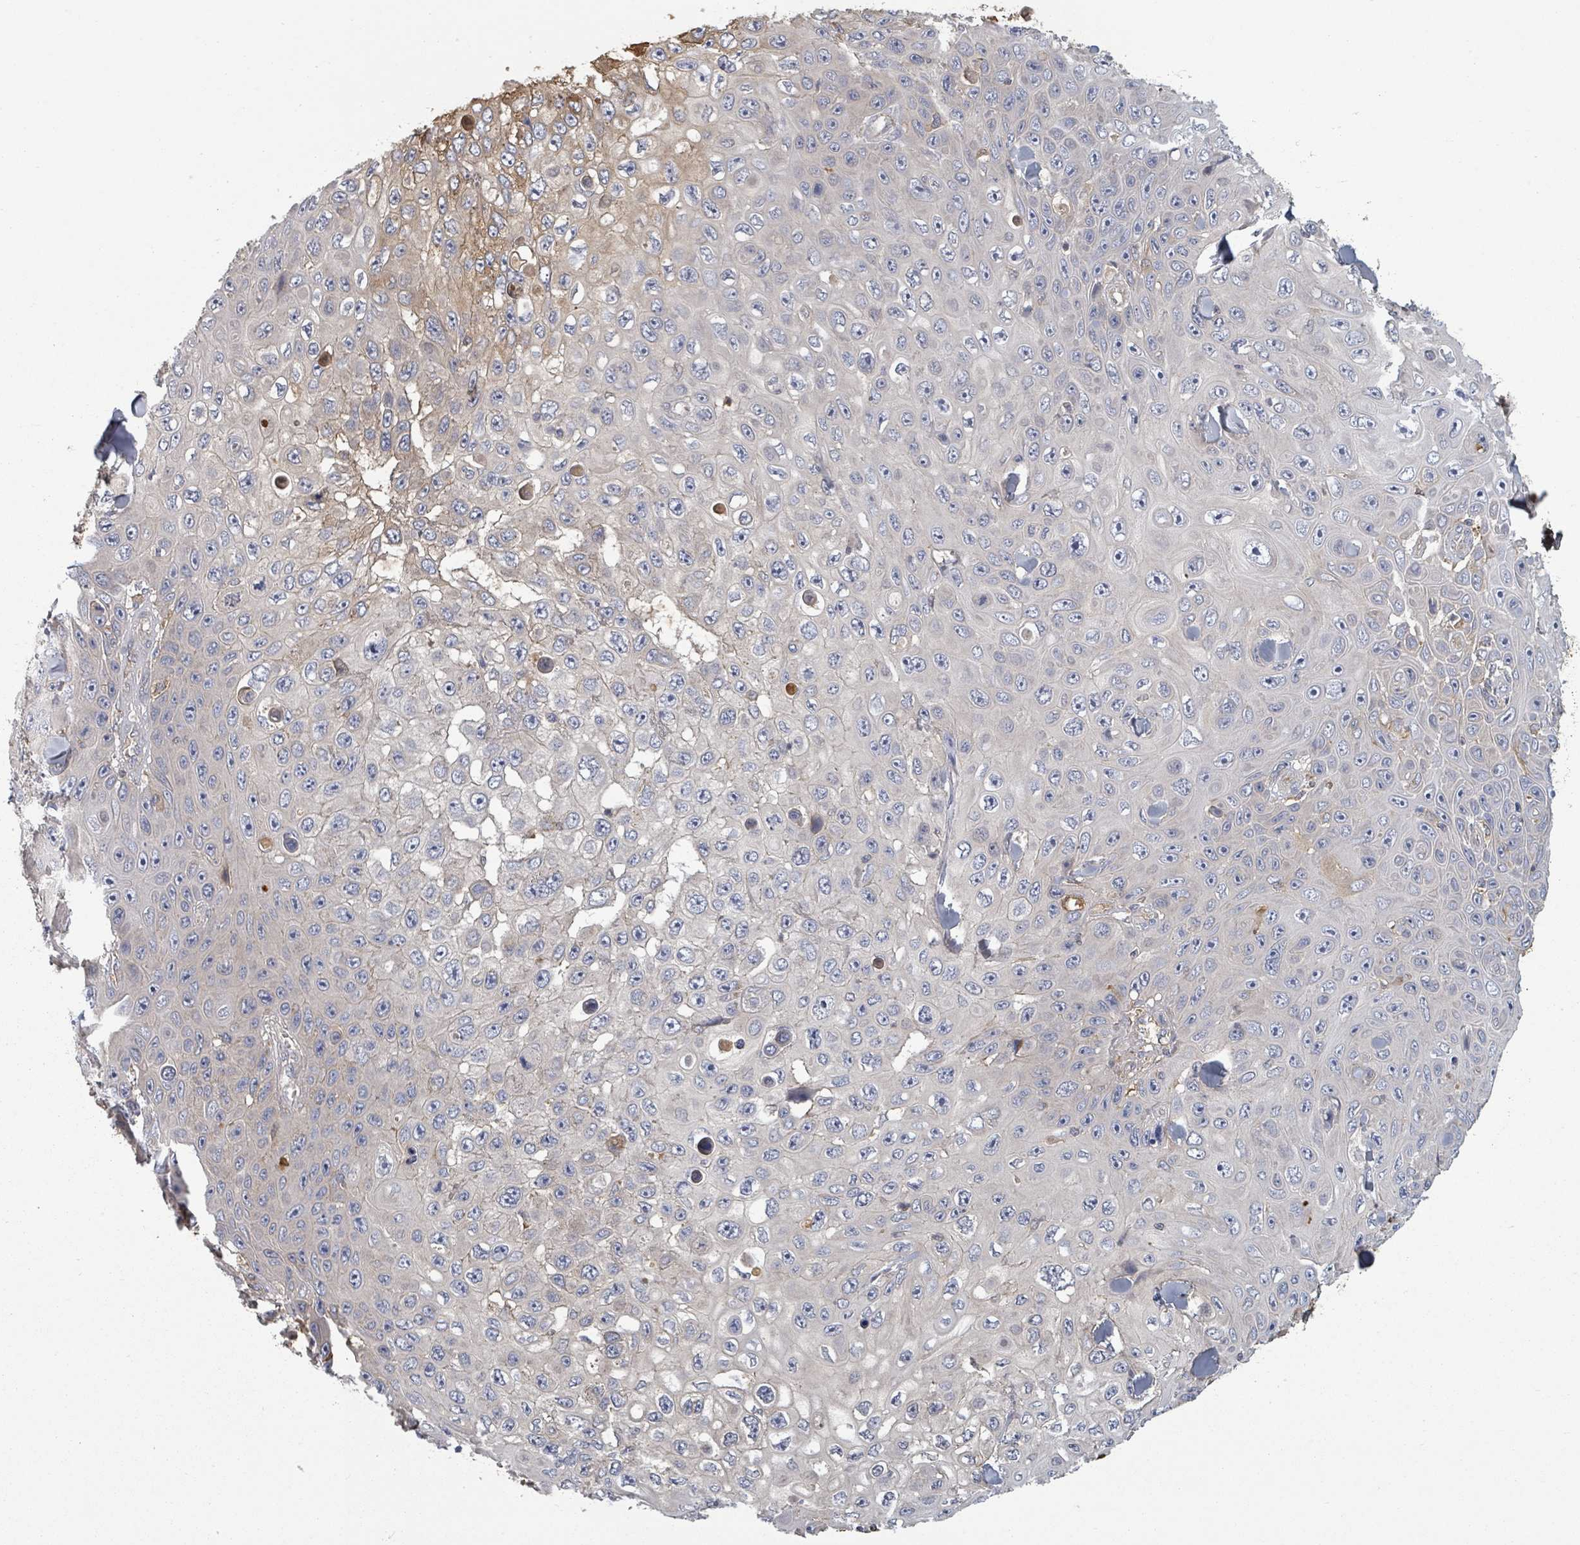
{"staining": {"intensity": "weak", "quantity": "<25%", "location": "cytoplasmic/membranous"}, "tissue": "skin cancer", "cell_type": "Tumor cells", "image_type": "cancer", "snomed": [{"axis": "morphology", "description": "Squamous cell carcinoma, NOS"}, {"axis": "topography", "description": "Skin"}], "caption": "Tumor cells are negative for brown protein staining in skin squamous cell carcinoma.", "gene": "GABBR1", "patient": {"sex": "male", "age": 82}}